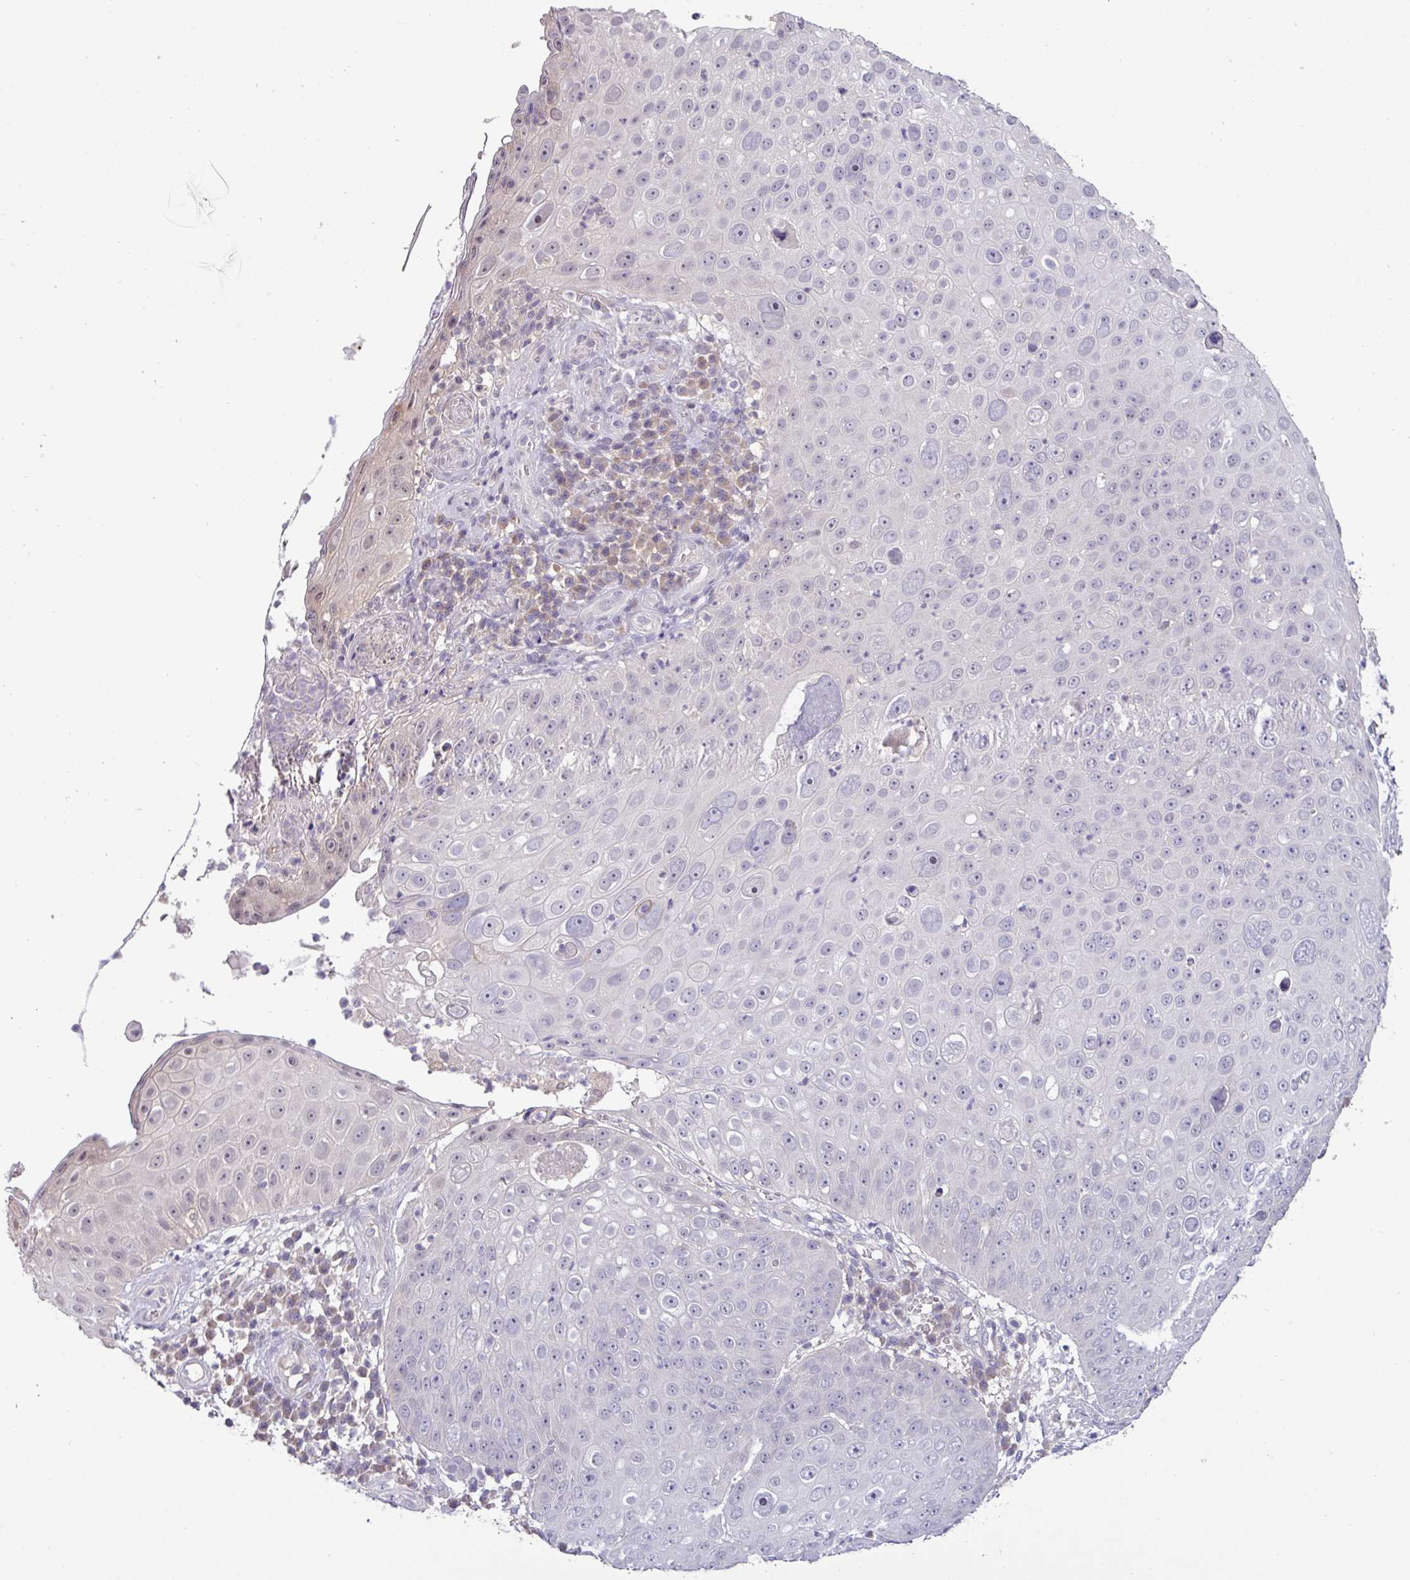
{"staining": {"intensity": "negative", "quantity": "none", "location": "none"}, "tissue": "skin cancer", "cell_type": "Tumor cells", "image_type": "cancer", "snomed": [{"axis": "morphology", "description": "Squamous cell carcinoma, NOS"}, {"axis": "topography", "description": "Skin"}], "caption": "The histopathology image displays no significant positivity in tumor cells of skin cancer (squamous cell carcinoma).", "gene": "RIPPLY1", "patient": {"sex": "male", "age": 71}}